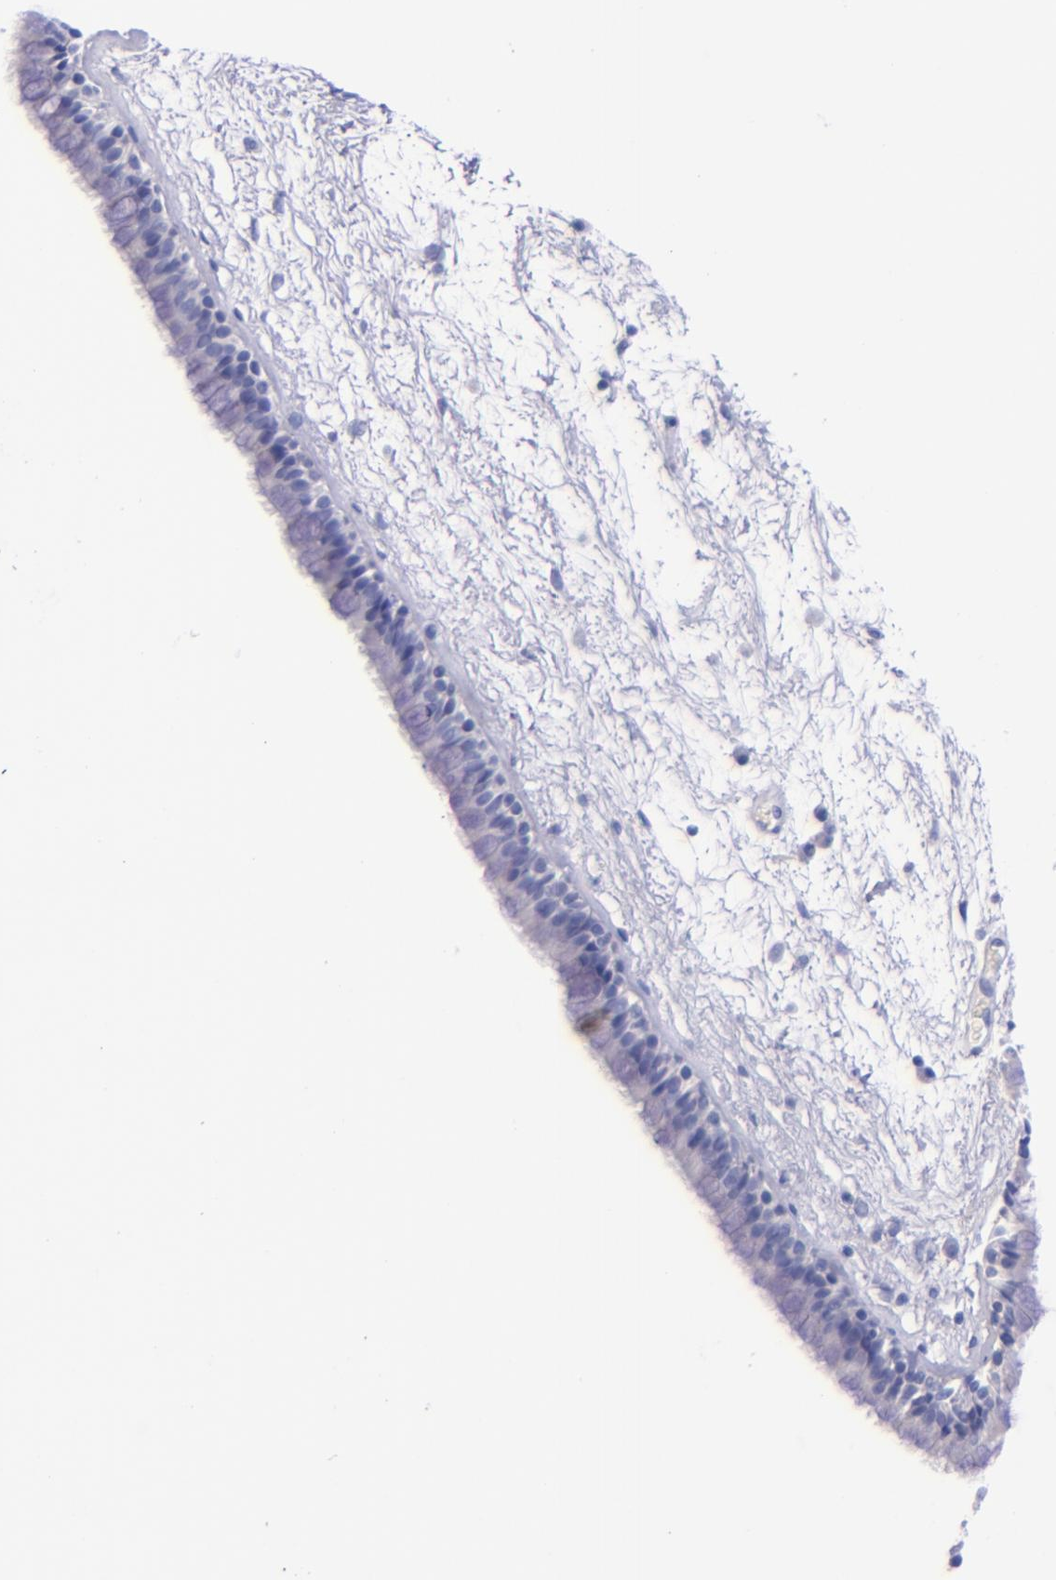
{"staining": {"intensity": "negative", "quantity": "none", "location": "none"}, "tissue": "nasopharynx", "cell_type": "Respiratory epithelial cells", "image_type": "normal", "snomed": [{"axis": "morphology", "description": "Normal tissue, NOS"}, {"axis": "morphology", "description": "Inflammation, NOS"}, {"axis": "topography", "description": "Nasopharynx"}], "caption": "This is an immunohistochemistry micrograph of benign human nasopharynx. There is no positivity in respiratory epithelial cells.", "gene": "LAG3", "patient": {"sex": "male", "age": 48}}